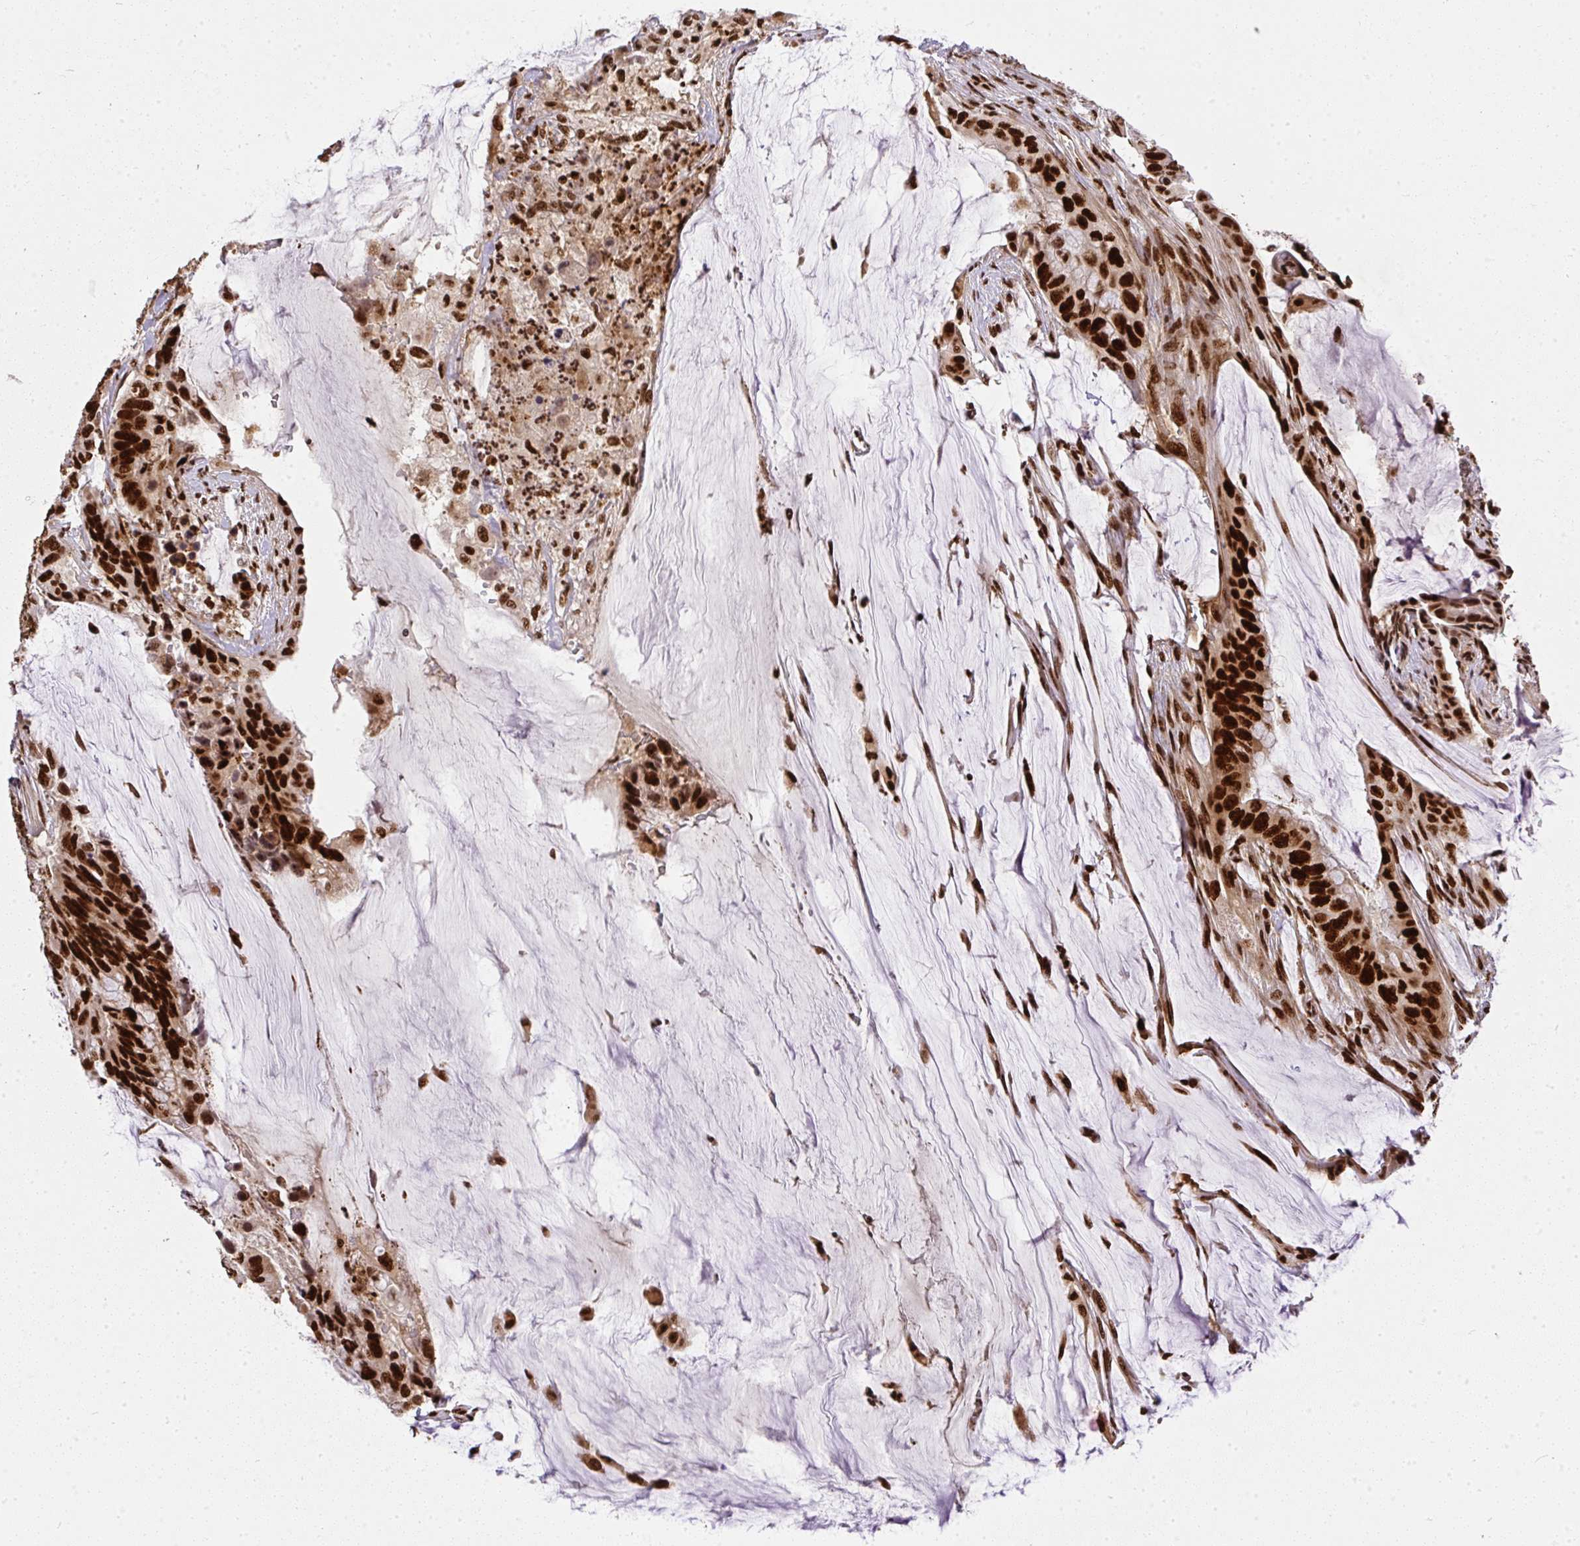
{"staining": {"intensity": "strong", "quantity": ">75%", "location": "nuclear"}, "tissue": "colorectal cancer", "cell_type": "Tumor cells", "image_type": "cancer", "snomed": [{"axis": "morphology", "description": "Adenocarcinoma, NOS"}, {"axis": "topography", "description": "Rectum"}], "caption": "Protein expression by immunohistochemistry (IHC) exhibits strong nuclear staining in approximately >75% of tumor cells in colorectal cancer. The protein of interest is stained brown, and the nuclei are stained in blue (DAB IHC with brightfield microscopy, high magnification).", "gene": "U2AF1", "patient": {"sex": "female", "age": 59}}